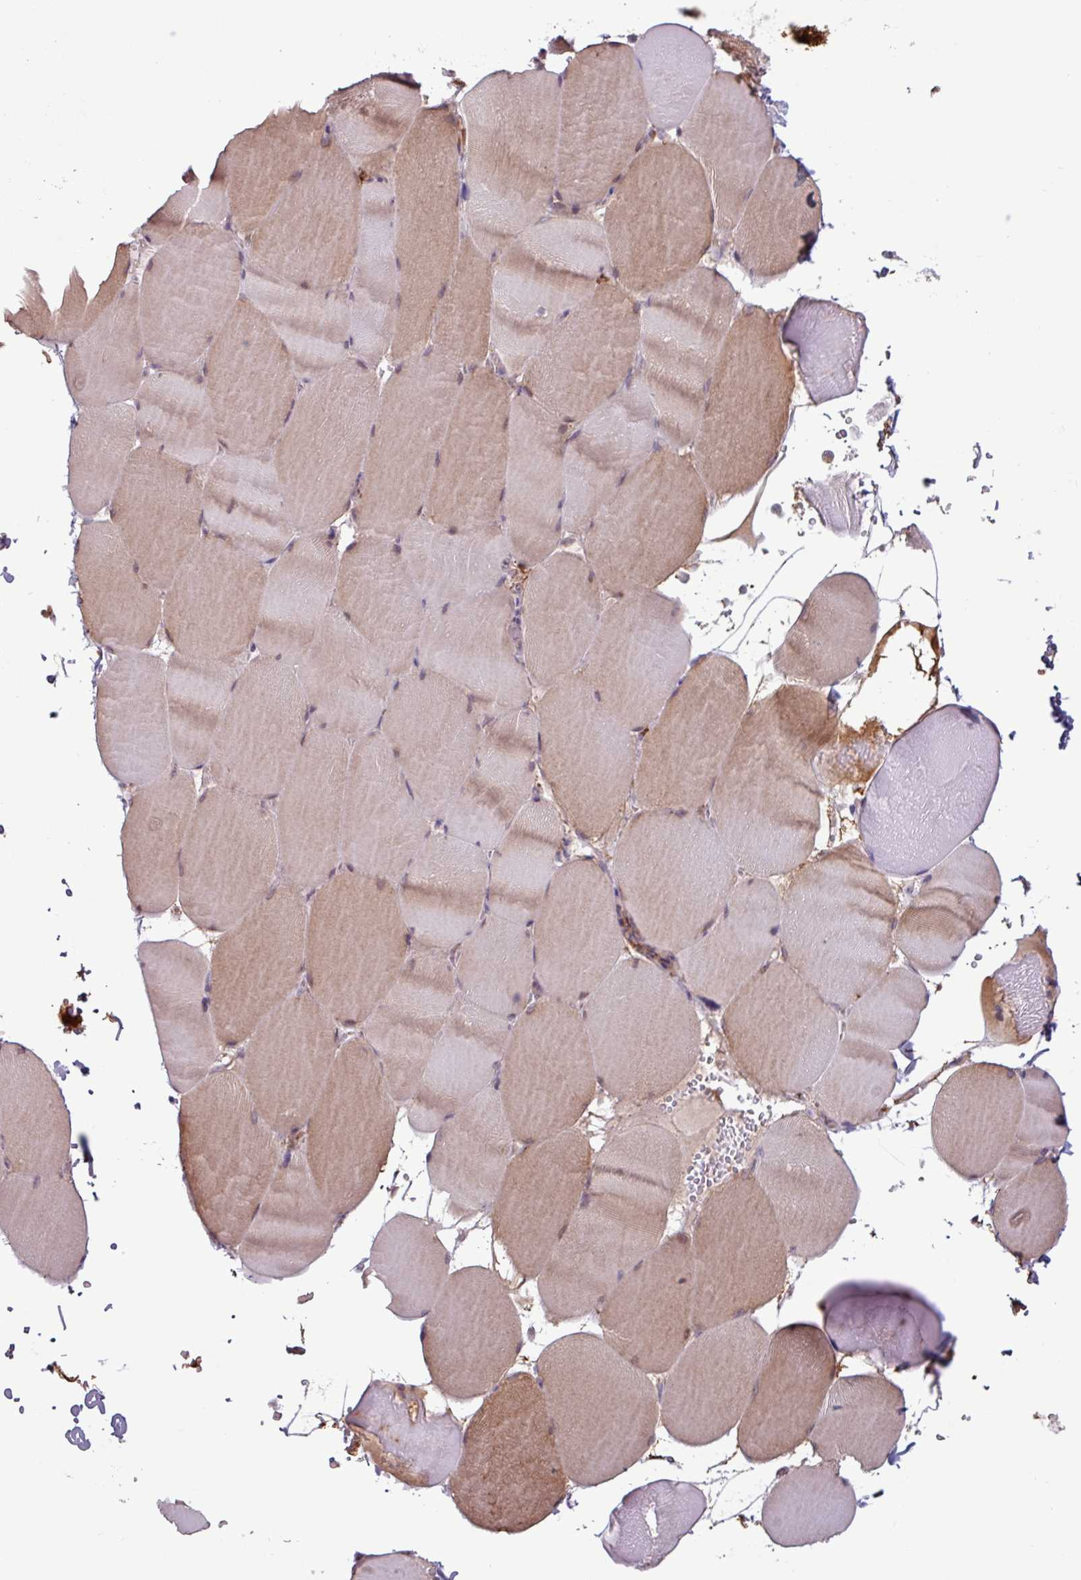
{"staining": {"intensity": "moderate", "quantity": "<25%", "location": "cytoplasmic/membranous"}, "tissue": "skeletal muscle", "cell_type": "Myocytes", "image_type": "normal", "snomed": [{"axis": "morphology", "description": "Normal tissue, NOS"}, {"axis": "topography", "description": "Skeletal muscle"}, {"axis": "topography", "description": "Head-Neck"}], "caption": "Protein expression analysis of benign skeletal muscle displays moderate cytoplasmic/membranous expression in about <25% of myocytes. Nuclei are stained in blue.", "gene": "PCED1A", "patient": {"sex": "male", "age": 66}}